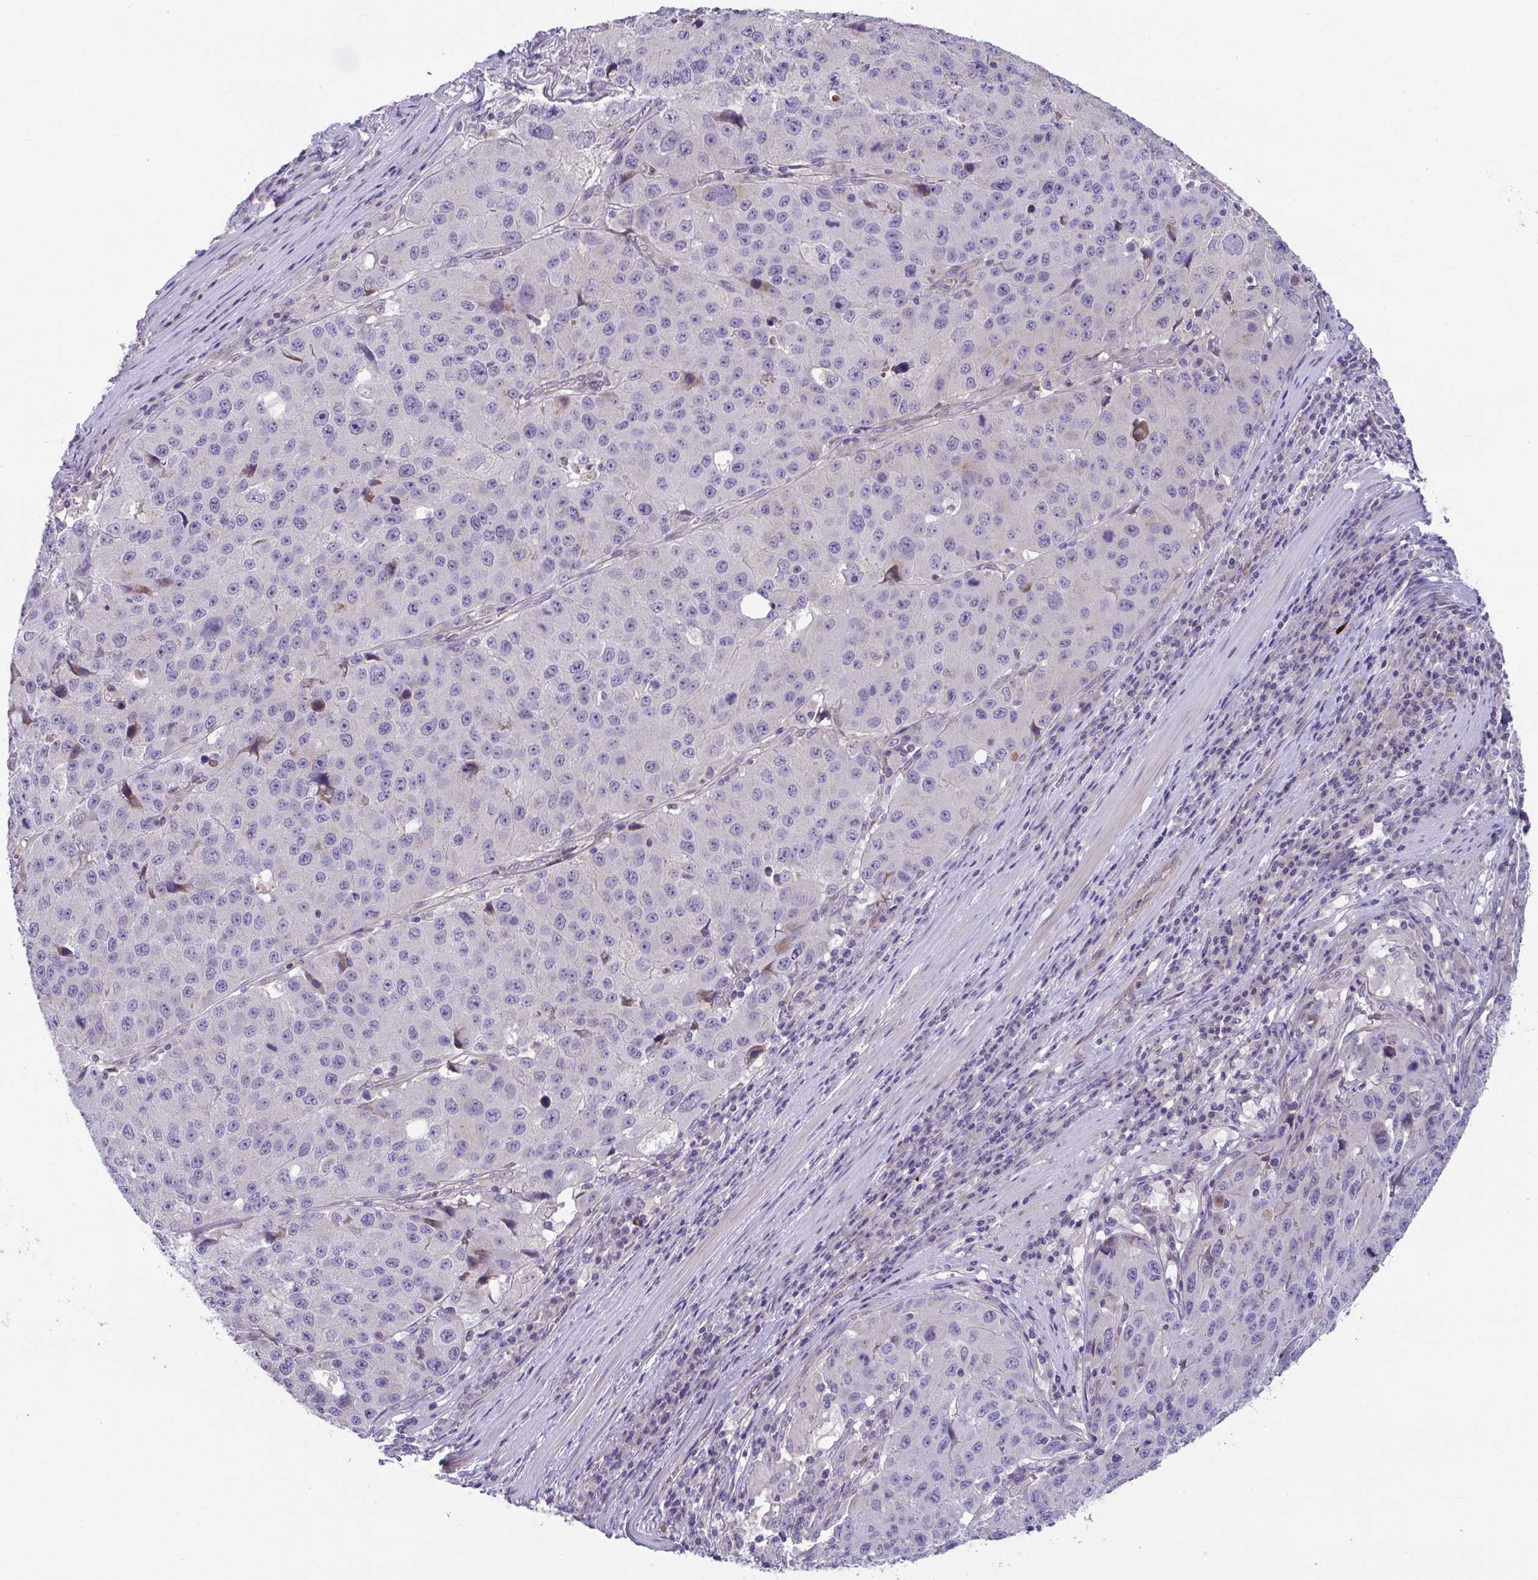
{"staining": {"intensity": "negative", "quantity": "none", "location": "none"}, "tissue": "stomach cancer", "cell_type": "Tumor cells", "image_type": "cancer", "snomed": [{"axis": "morphology", "description": "Adenocarcinoma, NOS"}, {"axis": "topography", "description": "Stomach"}], "caption": "The IHC image has no significant staining in tumor cells of stomach cancer tissue.", "gene": "RHOXF1", "patient": {"sex": "male", "age": 71}}